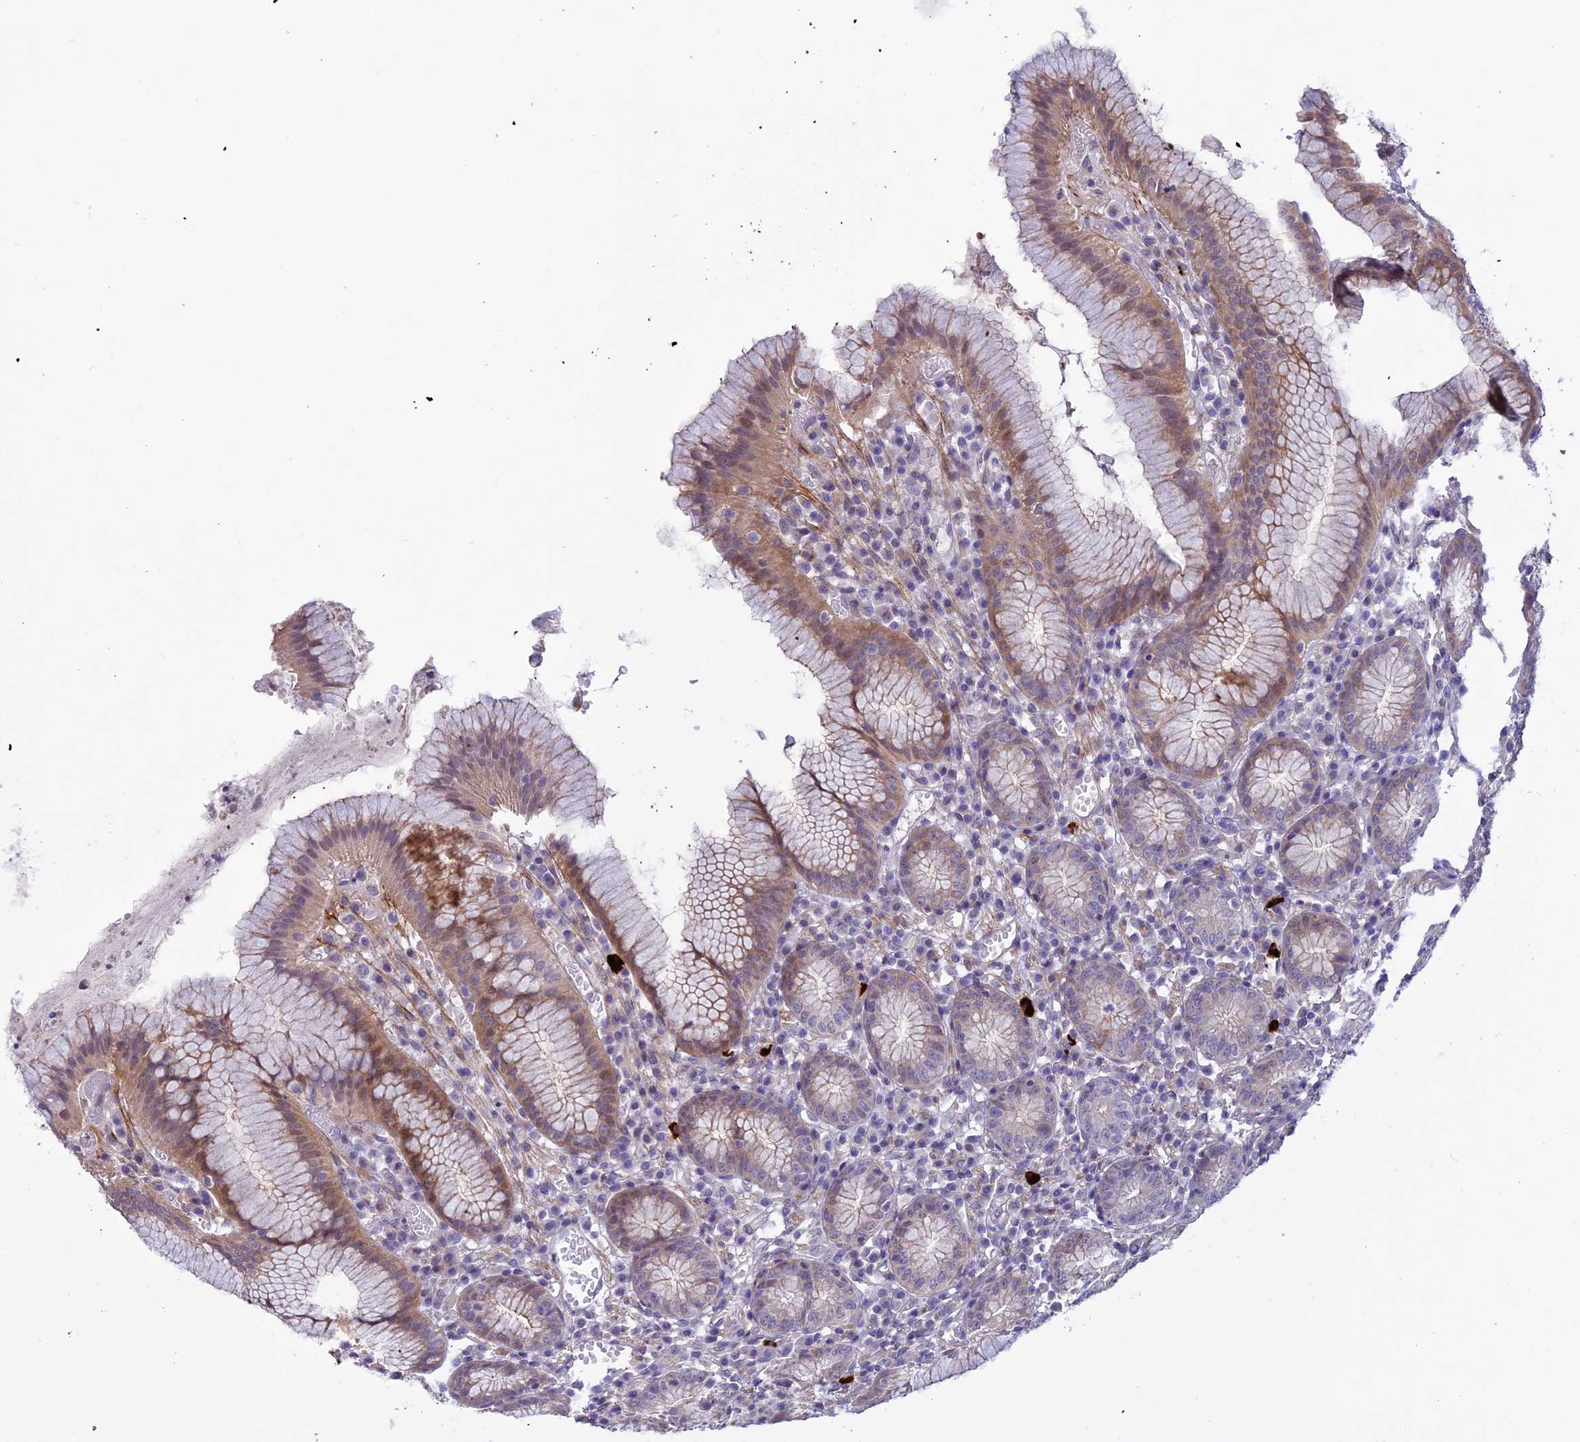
{"staining": {"intensity": "weak", "quantity": "25%-75%", "location": "cytoplasmic/membranous"}, "tissue": "stomach", "cell_type": "Glandular cells", "image_type": "normal", "snomed": [{"axis": "morphology", "description": "Normal tissue, NOS"}, {"axis": "topography", "description": "Stomach"}], "caption": "Approximately 25%-75% of glandular cells in unremarkable stomach reveal weak cytoplasmic/membranous protein staining as visualized by brown immunohistochemical staining.", "gene": "SPHKAP", "patient": {"sex": "male", "age": 55}}